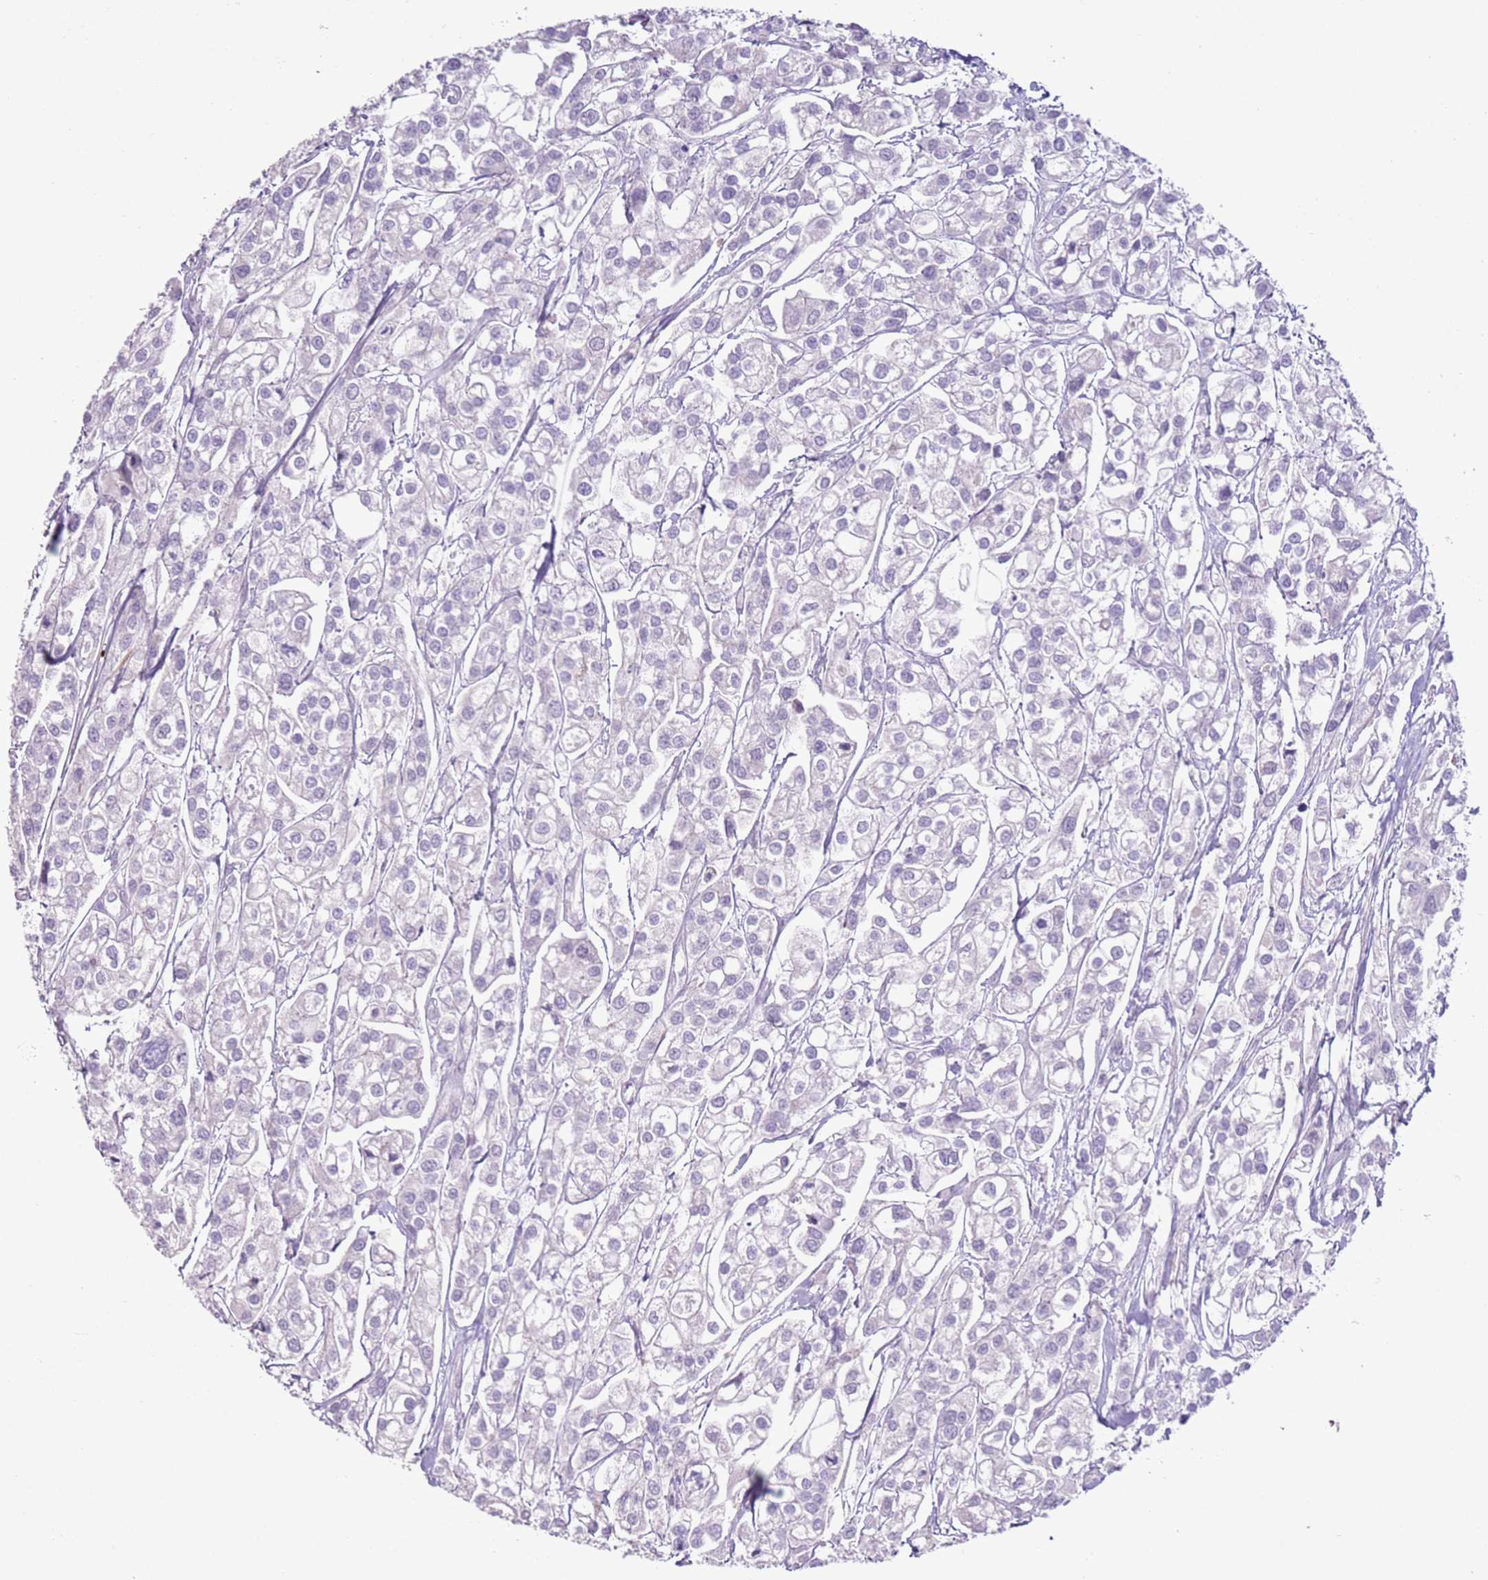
{"staining": {"intensity": "negative", "quantity": "none", "location": "none"}, "tissue": "urothelial cancer", "cell_type": "Tumor cells", "image_type": "cancer", "snomed": [{"axis": "morphology", "description": "Urothelial carcinoma, High grade"}, {"axis": "topography", "description": "Urinary bladder"}], "caption": "The IHC micrograph has no significant positivity in tumor cells of urothelial cancer tissue. (Stains: DAB (3,3'-diaminobenzidine) immunohistochemistry (IHC) with hematoxylin counter stain, Microscopy: brightfield microscopy at high magnification).", "gene": "ZNF239", "patient": {"sex": "male", "age": 67}}